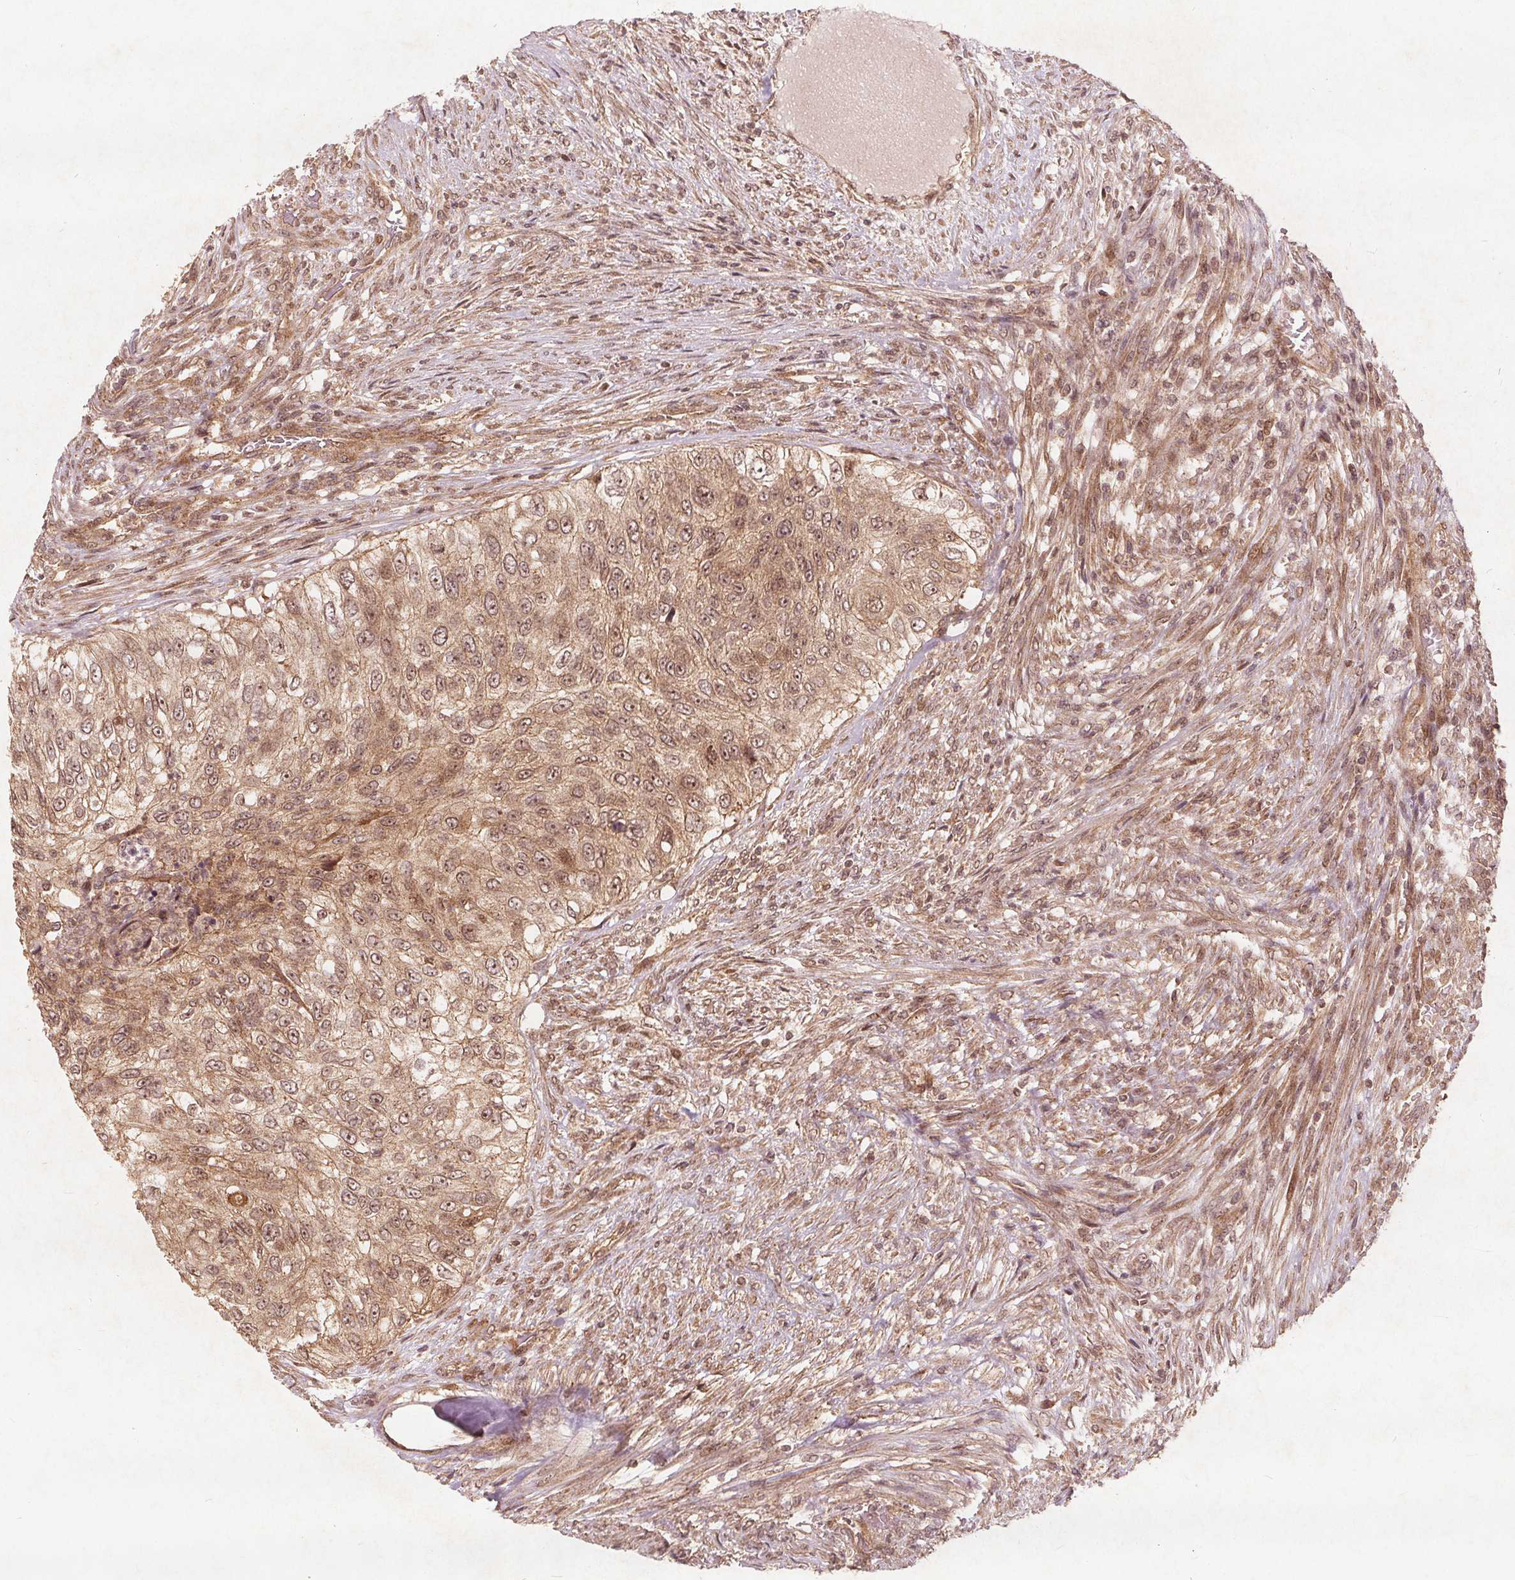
{"staining": {"intensity": "weak", "quantity": ">75%", "location": "cytoplasmic/membranous"}, "tissue": "urothelial cancer", "cell_type": "Tumor cells", "image_type": "cancer", "snomed": [{"axis": "morphology", "description": "Urothelial carcinoma, High grade"}, {"axis": "topography", "description": "Urinary bladder"}], "caption": "This histopathology image exhibits immunohistochemistry (IHC) staining of urothelial carcinoma (high-grade), with low weak cytoplasmic/membranous staining in approximately >75% of tumor cells.", "gene": "PPP1CB", "patient": {"sex": "female", "age": 60}}